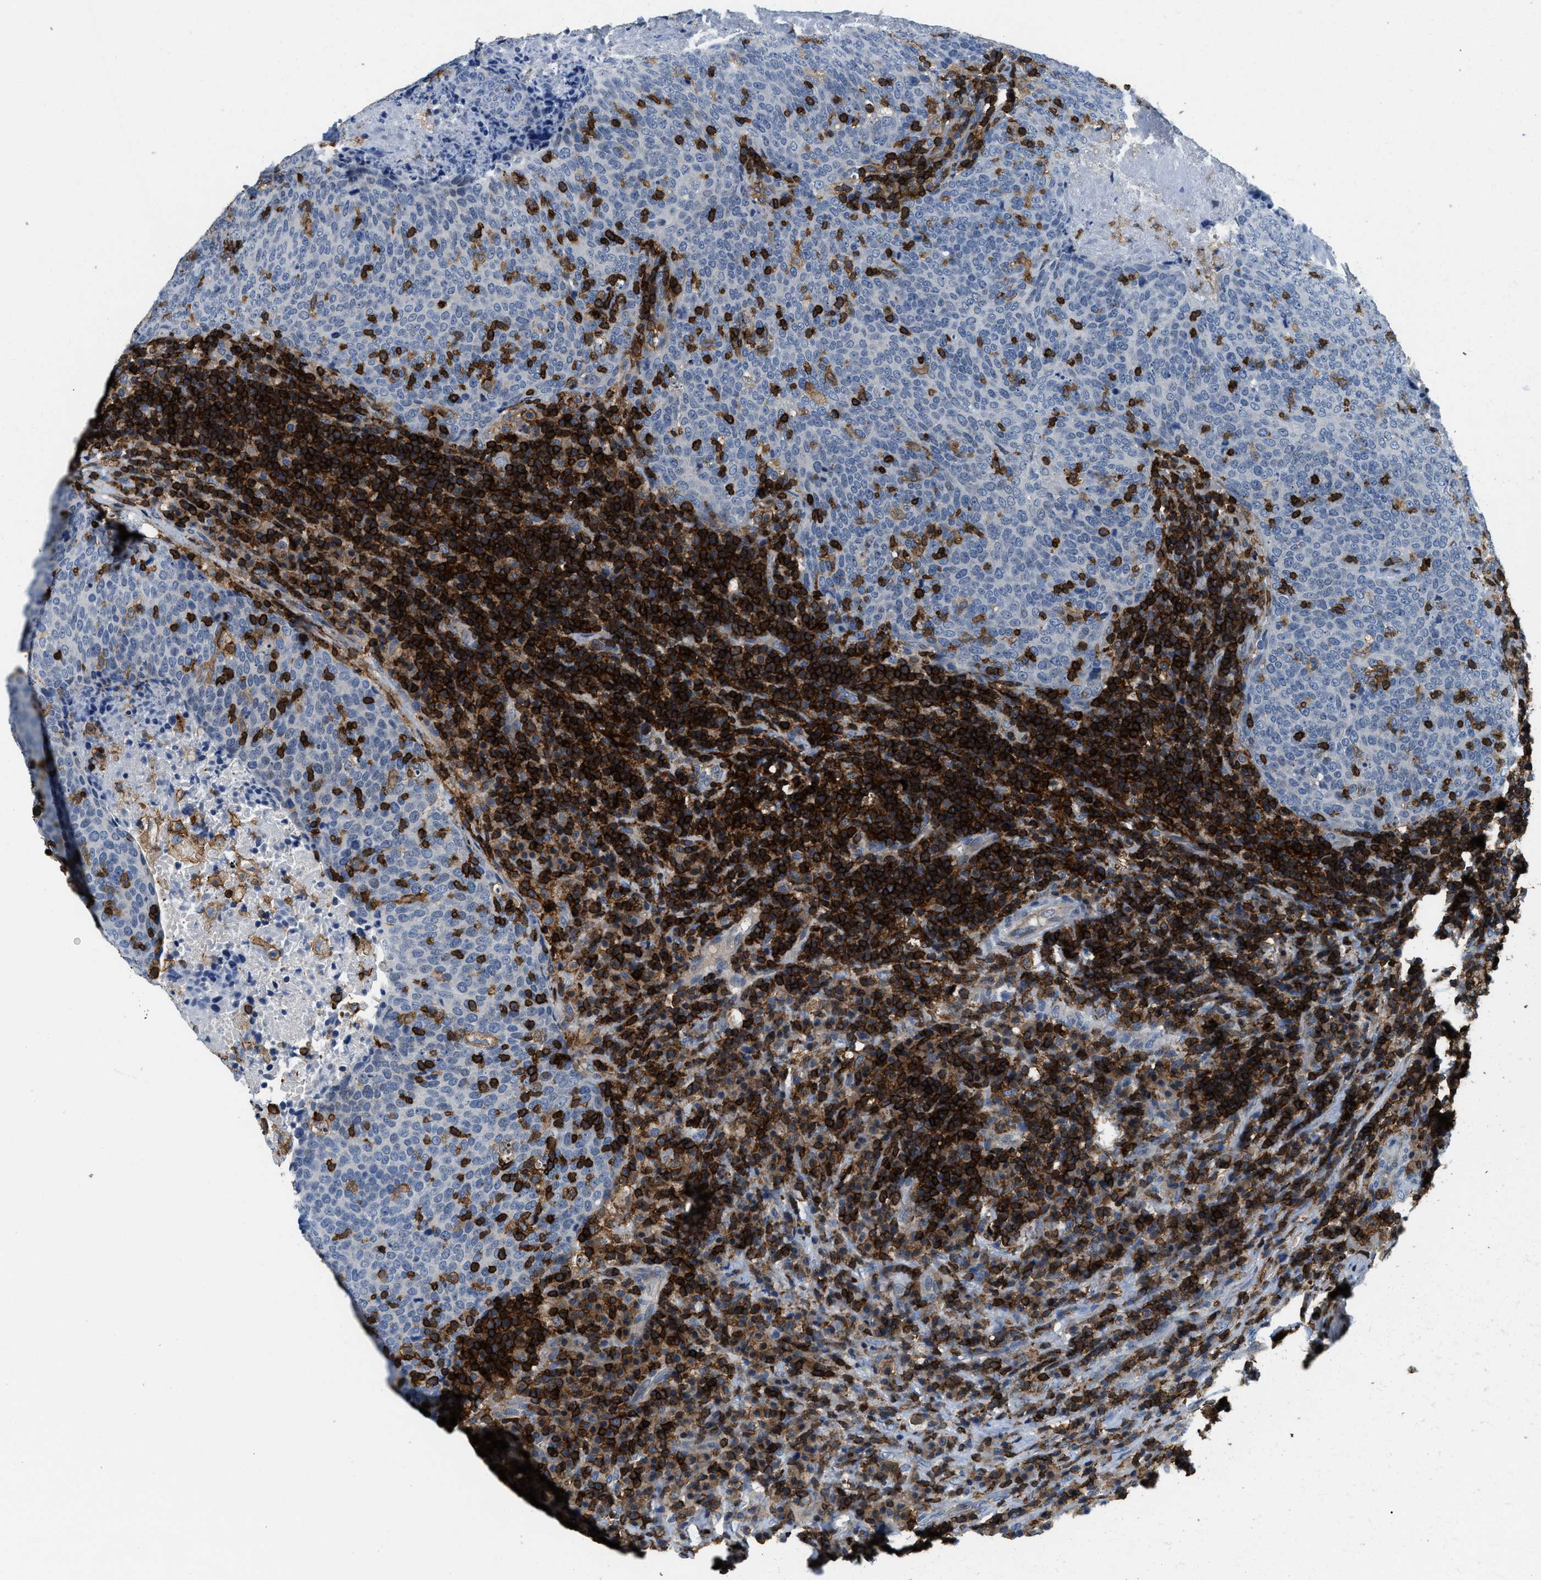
{"staining": {"intensity": "negative", "quantity": "none", "location": "none"}, "tissue": "head and neck cancer", "cell_type": "Tumor cells", "image_type": "cancer", "snomed": [{"axis": "morphology", "description": "Squamous cell carcinoma, NOS"}, {"axis": "morphology", "description": "Squamous cell carcinoma, metastatic, NOS"}, {"axis": "topography", "description": "Lymph node"}, {"axis": "topography", "description": "Head-Neck"}], "caption": "This is a micrograph of immunohistochemistry staining of head and neck cancer (metastatic squamous cell carcinoma), which shows no staining in tumor cells.", "gene": "MYO1G", "patient": {"sex": "male", "age": 62}}